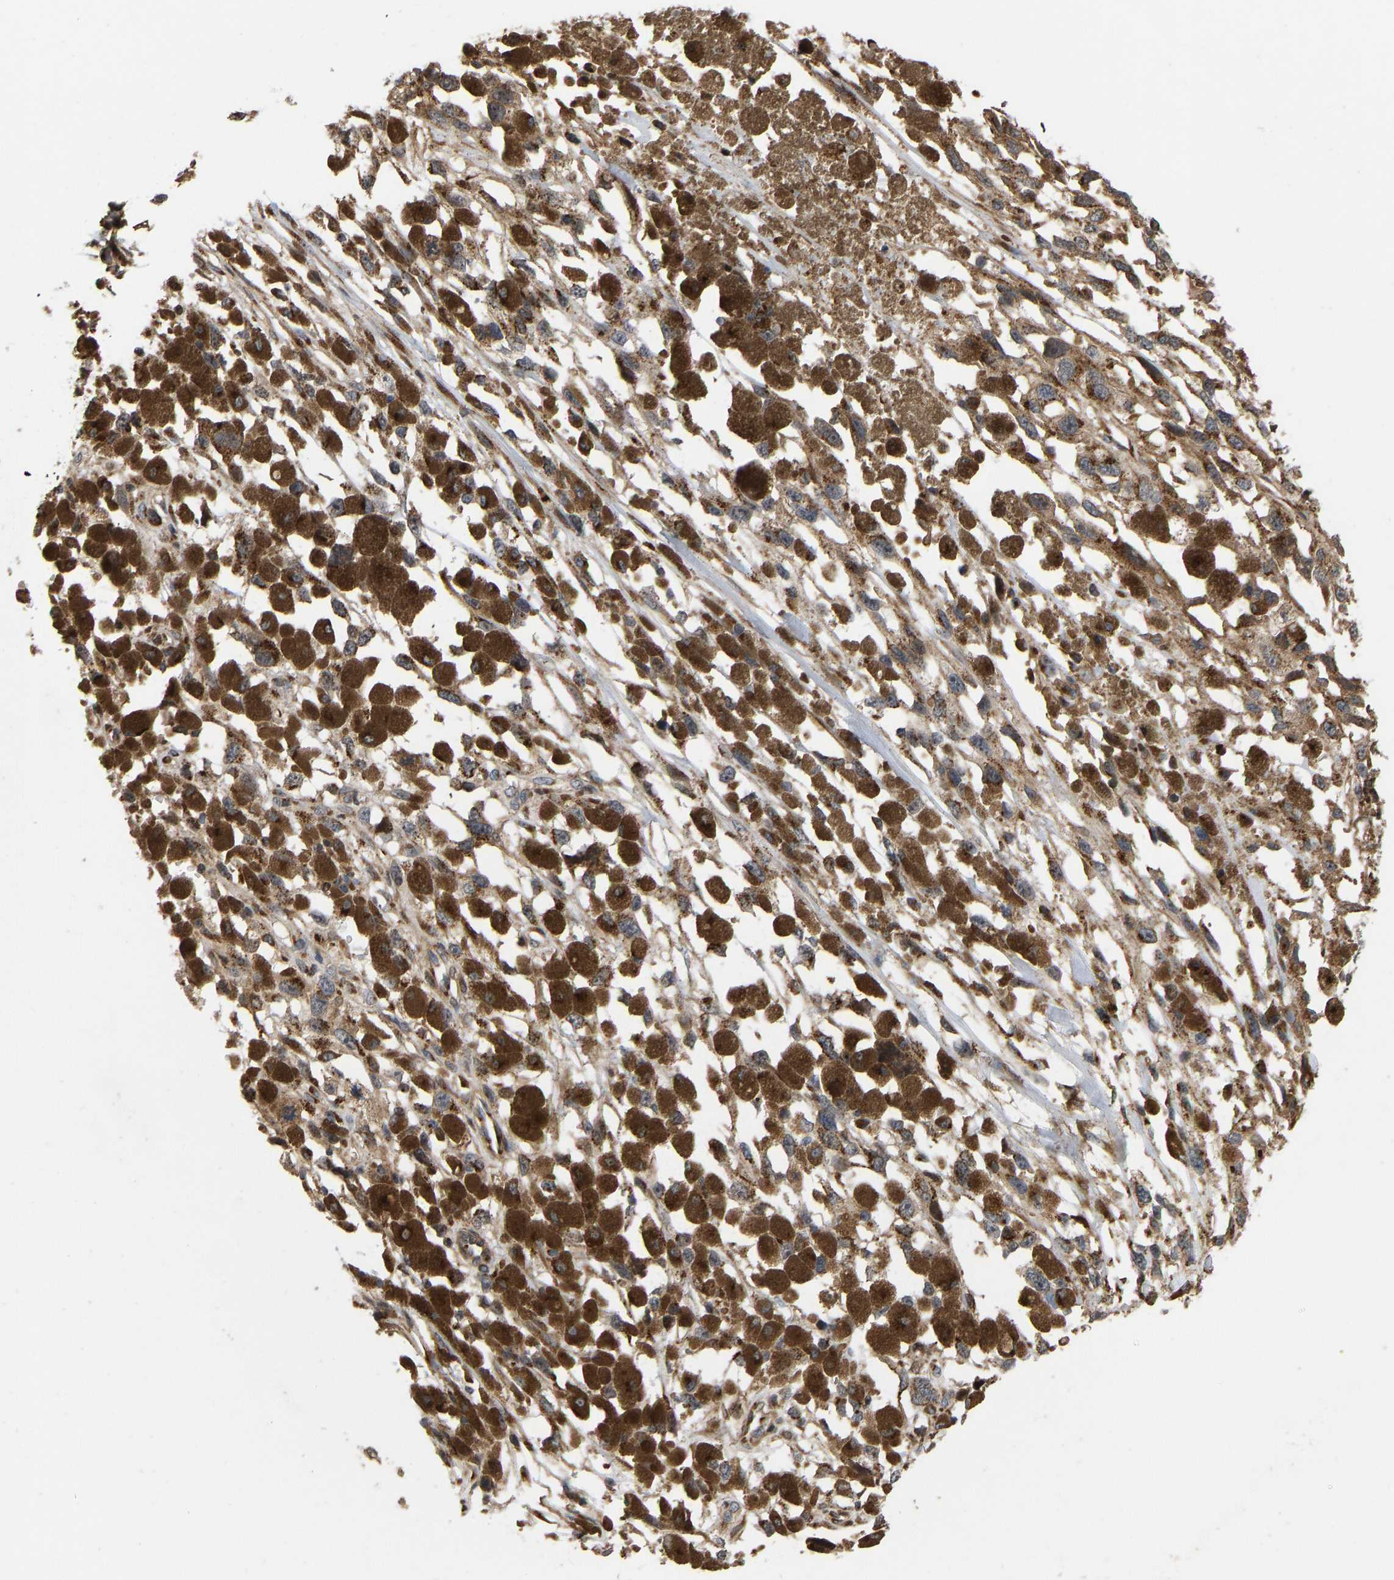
{"staining": {"intensity": "strong", "quantity": ">75%", "location": "cytoplasmic/membranous"}, "tissue": "melanoma", "cell_type": "Tumor cells", "image_type": "cancer", "snomed": [{"axis": "morphology", "description": "Malignant melanoma, Metastatic site"}, {"axis": "topography", "description": "Lymph node"}], "caption": "IHC of melanoma shows high levels of strong cytoplasmic/membranous positivity in approximately >75% of tumor cells.", "gene": "YIPF4", "patient": {"sex": "male", "age": 59}}